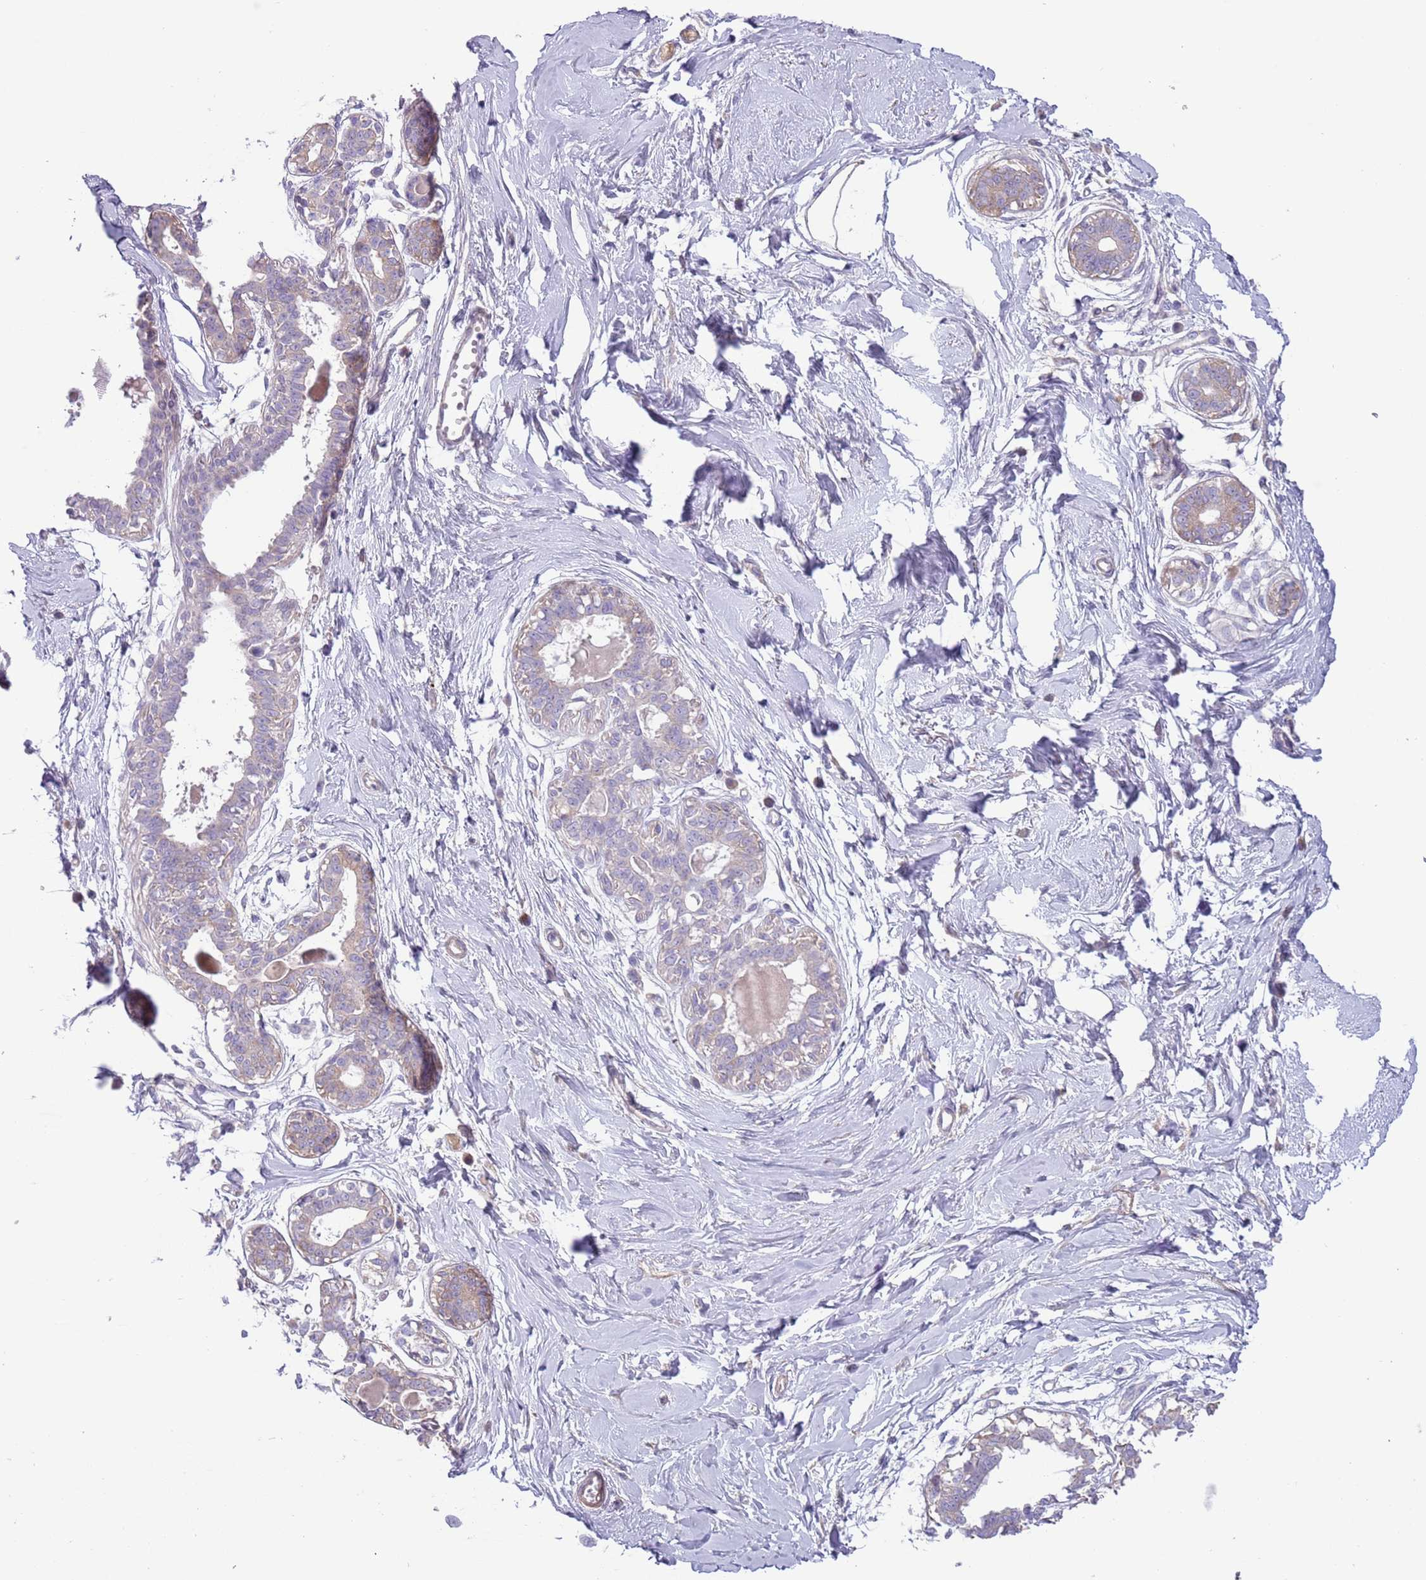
{"staining": {"intensity": "negative", "quantity": "none", "location": "none"}, "tissue": "breast", "cell_type": "Adipocytes", "image_type": "normal", "snomed": [{"axis": "morphology", "description": "Normal tissue, NOS"}, {"axis": "topography", "description": "Breast"}], "caption": "Image shows no significant protein expression in adipocytes of unremarkable breast. (DAB (3,3'-diaminobenzidine) immunohistochemistry visualized using brightfield microscopy, high magnification).", "gene": "CFH", "patient": {"sex": "female", "age": 45}}